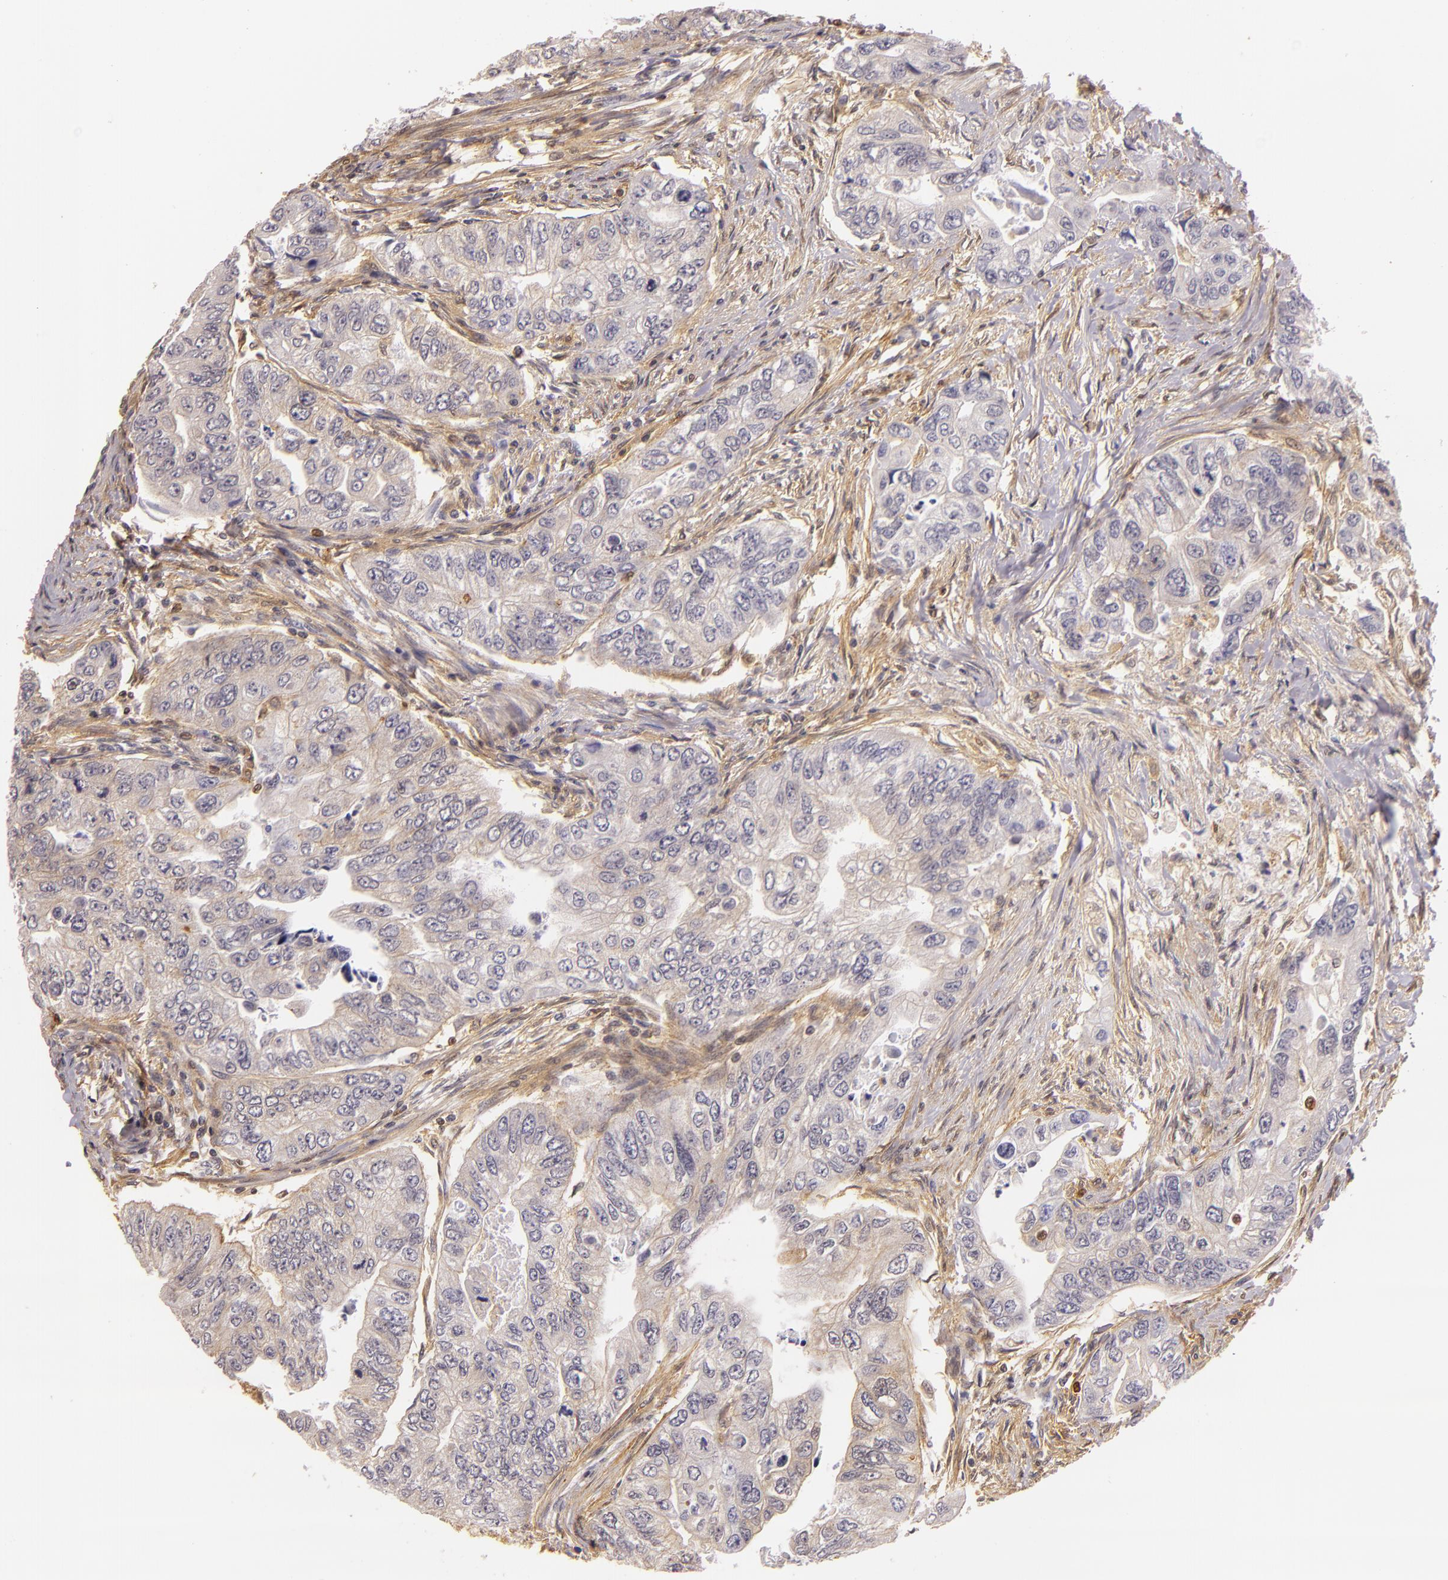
{"staining": {"intensity": "weak", "quantity": ">75%", "location": "cytoplasmic/membranous"}, "tissue": "colorectal cancer", "cell_type": "Tumor cells", "image_type": "cancer", "snomed": [{"axis": "morphology", "description": "Adenocarcinoma, NOS"}, {"axis": "topography", "description": "Colon"}], "caption": "Human adenocarcinoma (colorectal) stained with a protein marker shows weak staining in tumor cells.", "gene": "TOM1", "patient": {"sex": "female", "age": 11}}